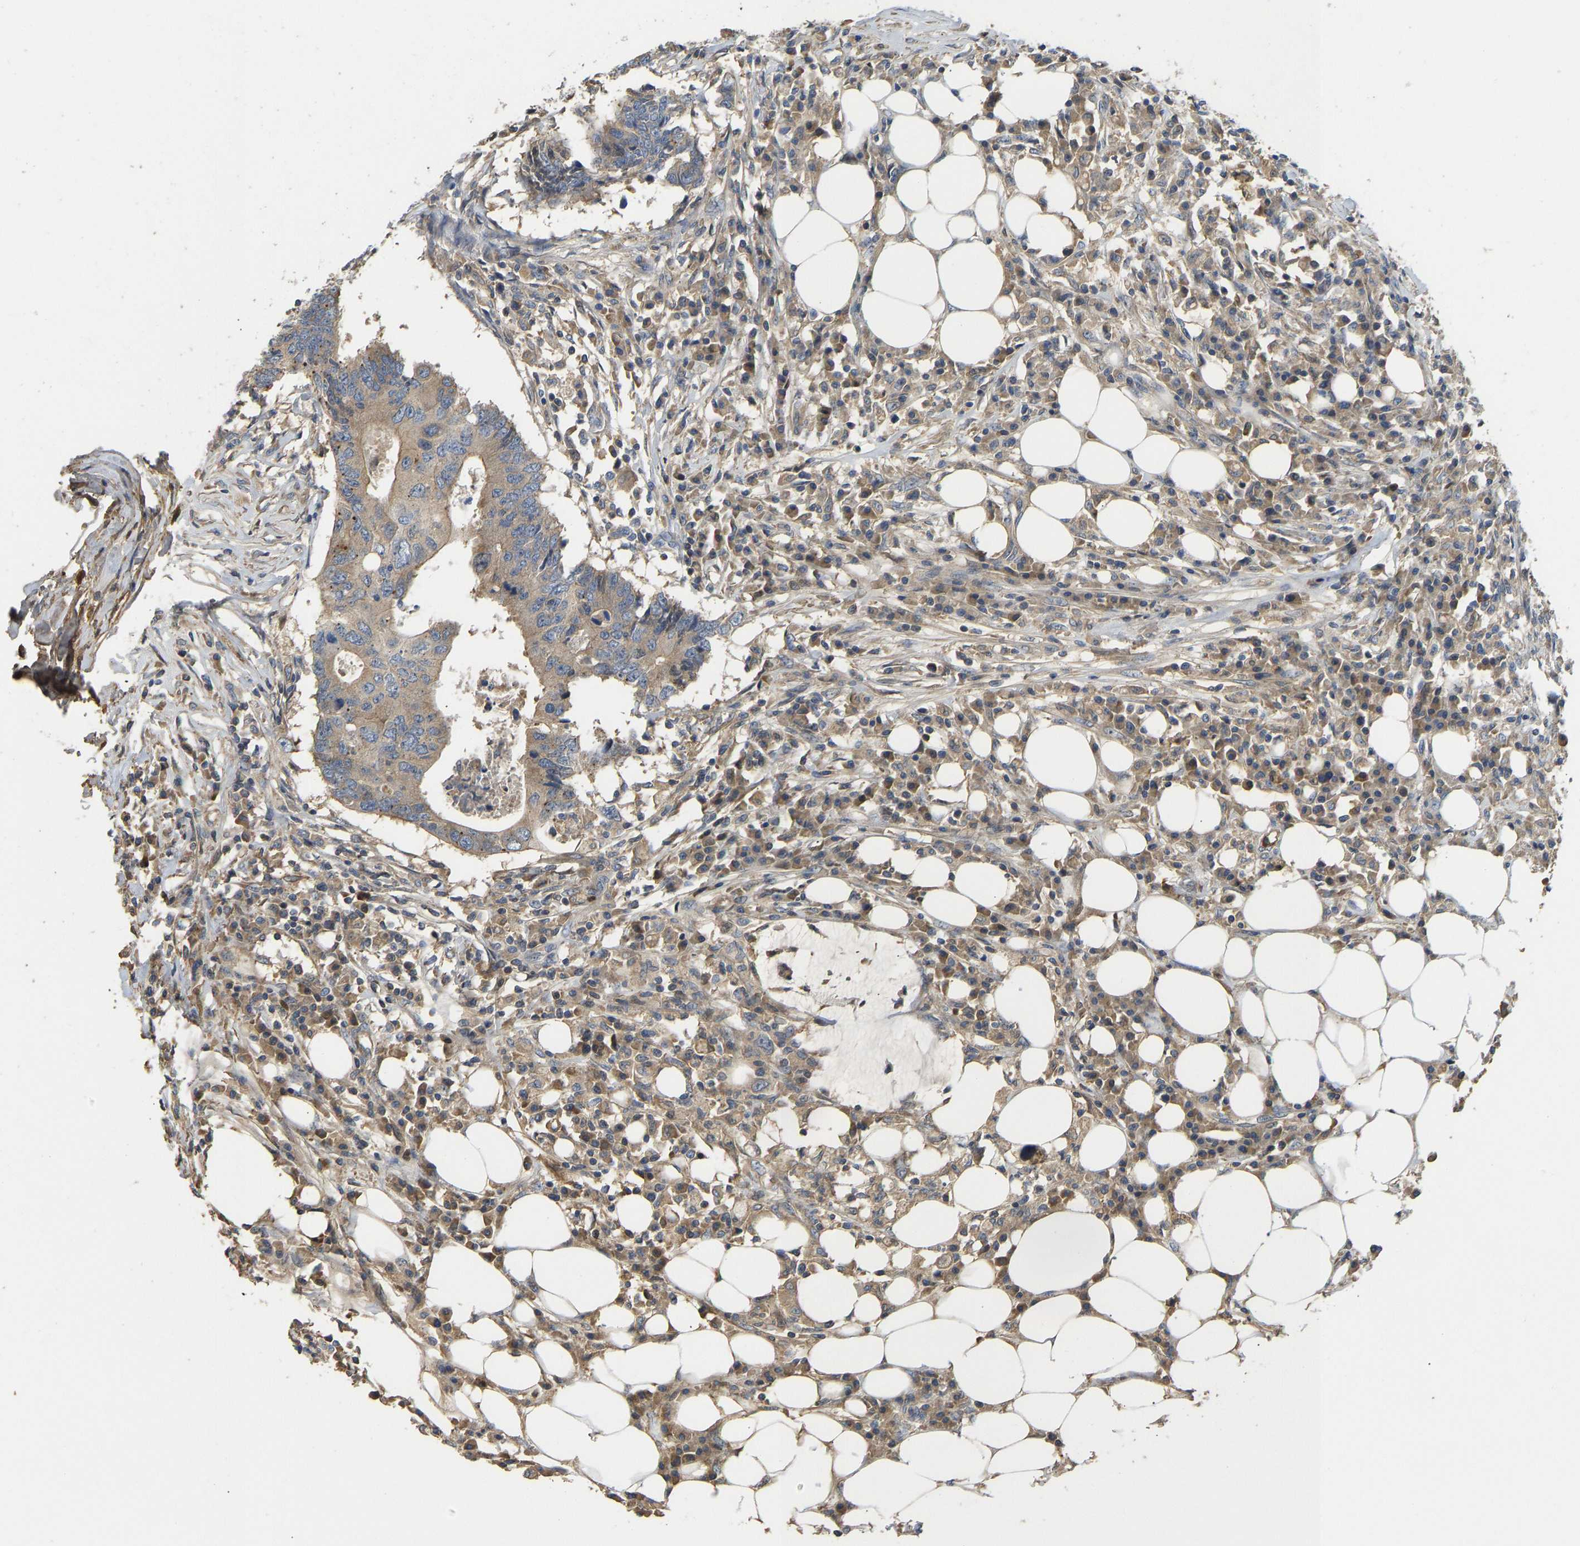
{"staining": {"intensity": "weak", "quantity": ">75%", "location": "cytoplasmic/membranous"}, "tissue": "colorectal cancer", "cell_type": "Tumor cells", "image_type": "cancer", "snomed": [{"axis": "morphology", "description": "Adenocarcinoma, NOS"}, {"axis": "topography", "description": "Colon"}], "caption": "Protein expression analysis of colorectal adenocarcinoma shows weak cytoplasmic/membranous staining in about >75% of tumor cells. The protein is shown in brown color, while the nuclei are stained blue.", "gene": "VCPKMT", "patient": {"sex": "male", "age": 71}}